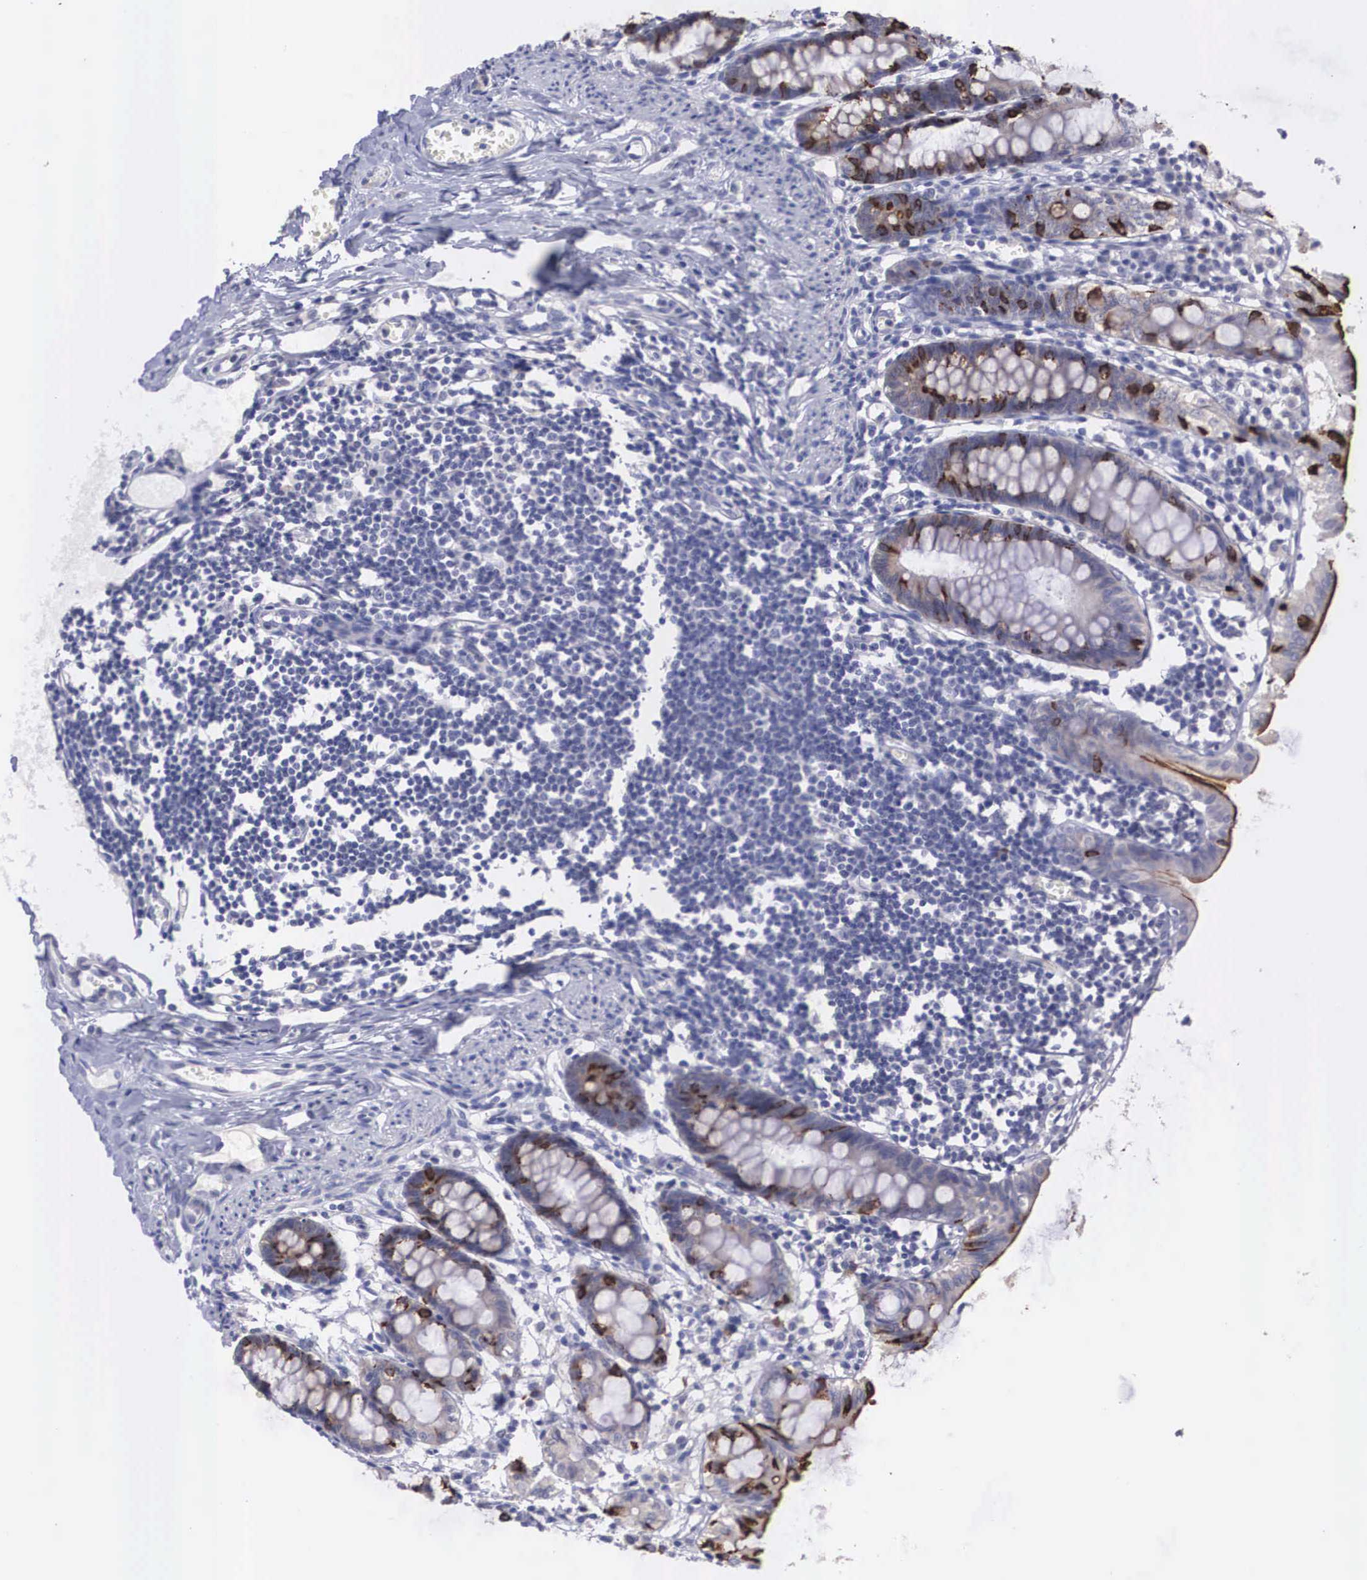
{"staining": {"intensity": "negative", "quantity": "none", "location": "none"}, "tissue": "colon", "cell_type": "Endothelial cells", "image_type": "normal", "snomed": [{"axis": "morphology", "description": "Normal tissue, NOS"}, {"axis": "topography", "description": "Colon"}], "caption": "An IHC micrograph of benign colon is shown. There is no staining in endothelial cells of colon. The staining is performed using DAB (3,3'-diaminobenzidine) brown chromogen with nuclei counter-stained in using hematoxylin.", "gene": "REPS2", "patient": {"sex": "male", "age": 1}}